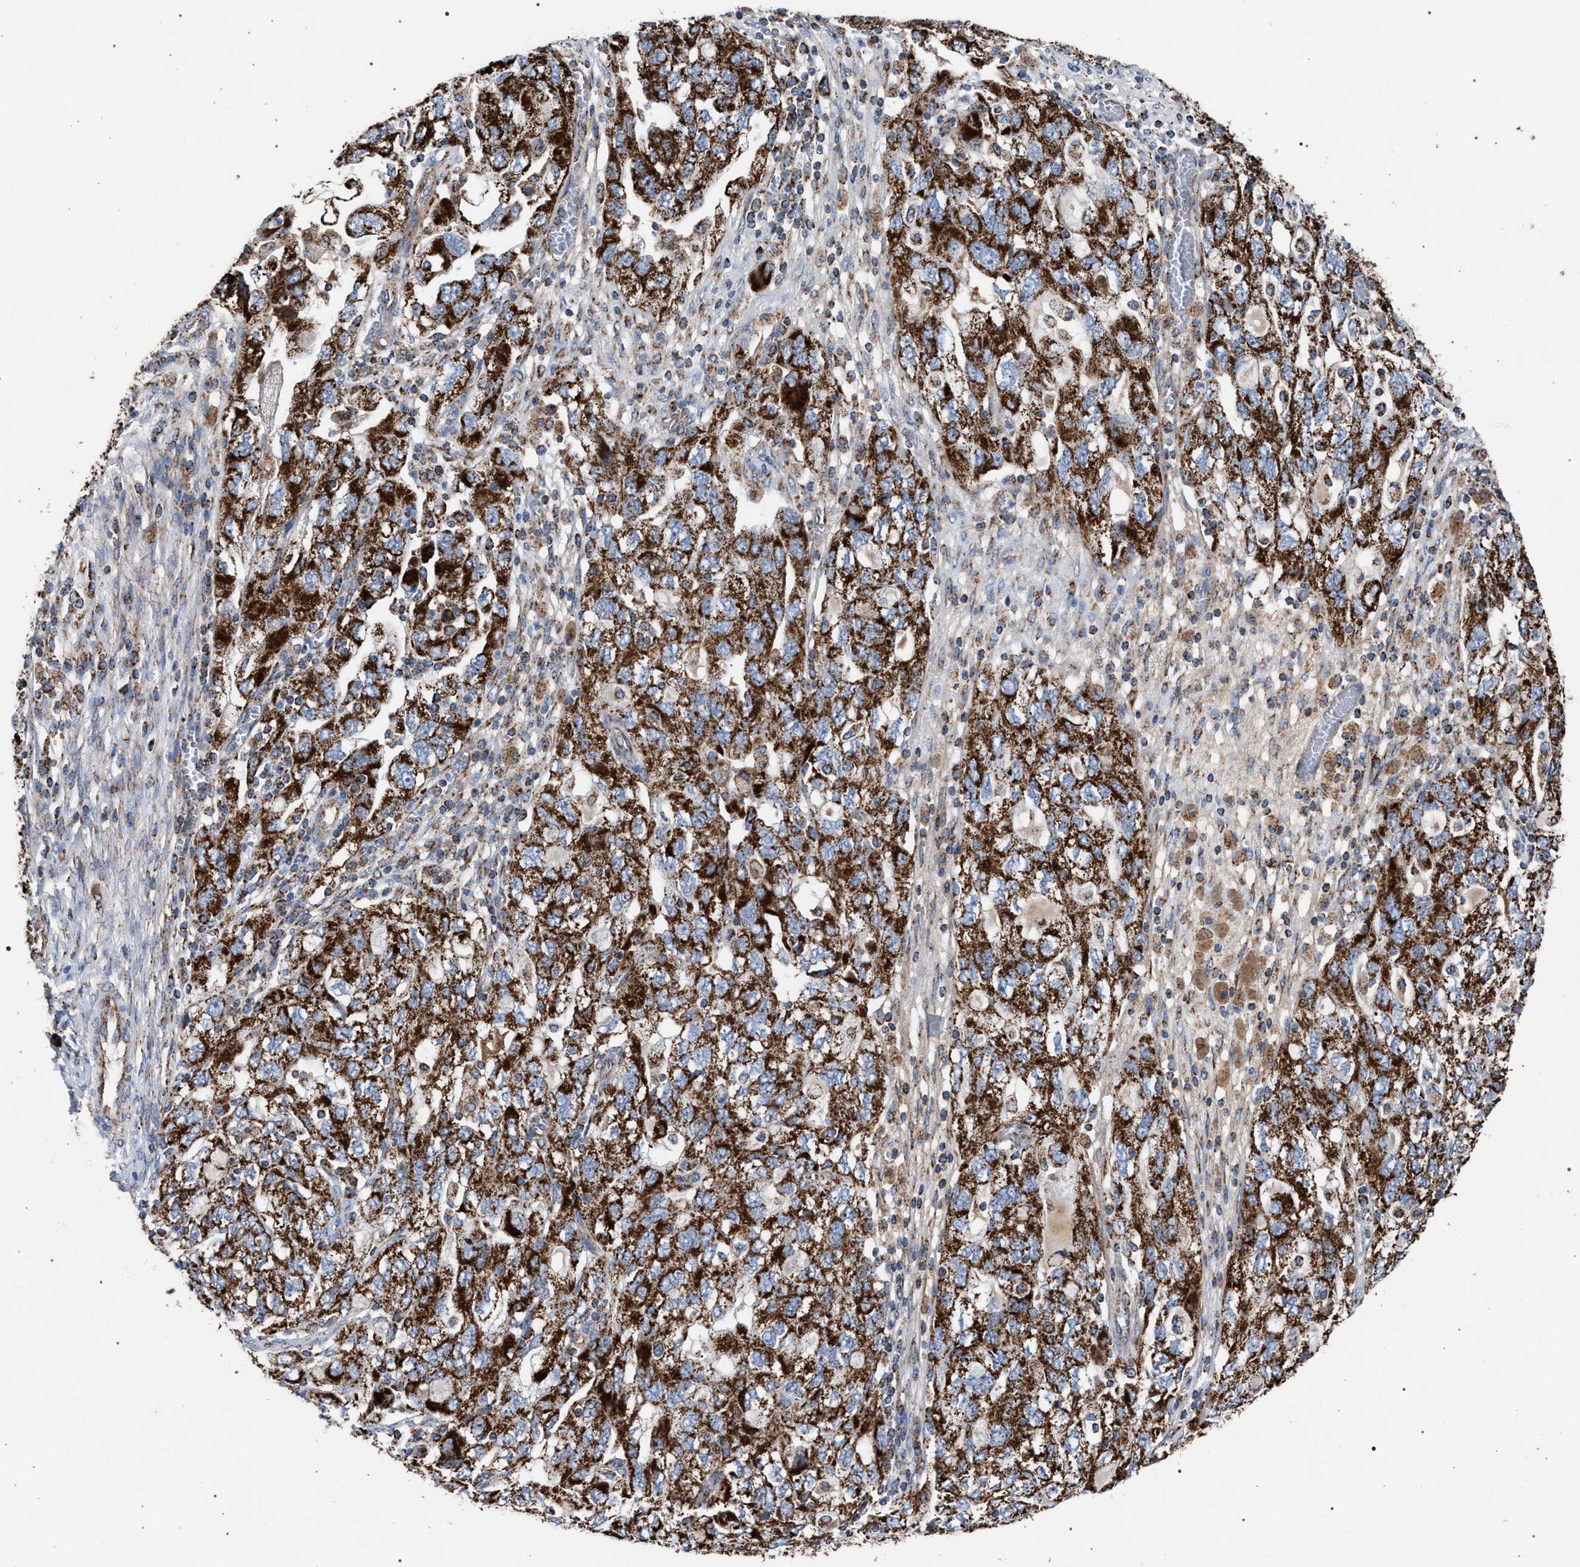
{"staining": {"intensity": "strong", "quantity": ">75%", "location": "cytoplasmic/membranous"}, "tissue": "ovarian cancer", "cell_type": "Tumor cells", "image_type": "cancer", "snomed": [{"axis": "morphology", "description": "Carcinoma, NOS"}, {"axis": "morphology", "description": "Cystadenocarcinoma, serous, NOS"}, {"axis": "topography", "description": "Ovary"}], "caption": "Tumor cells show strong cytoplasmic/membranous staining in about >75% of cells in ovarian cancer (serous cystadenocarcinoma).", "gene": "VPS13A", "patient": {"sex": "female", "age": 69}}